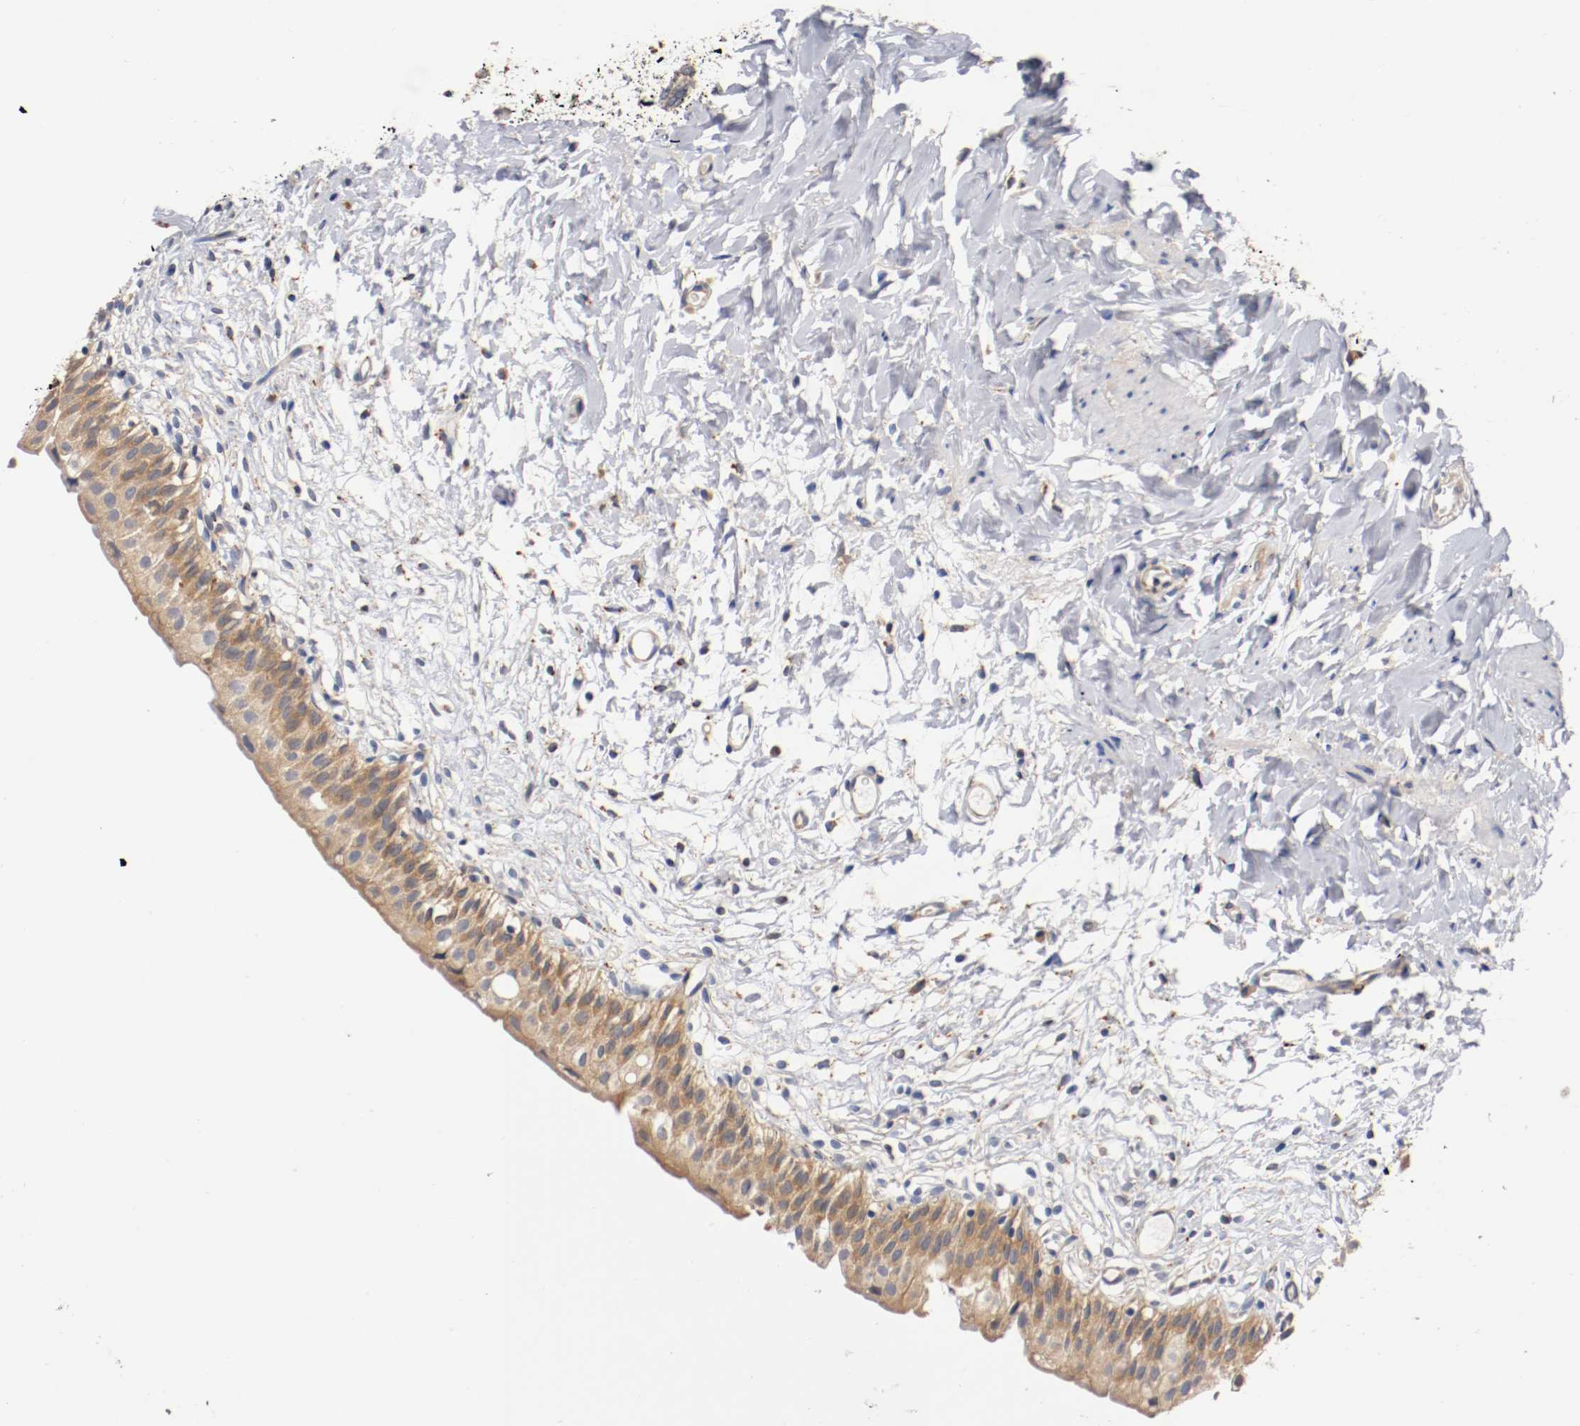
{"staining": {"intensity": "moderate", "quantity": ">75%", "location": "cytoplasmic/membranous"}, "tissue": "urinary bladder", "cell_type": "Urothelial cells", "image_type": "normal", "snomed": [{"axis": "morphology", "description": "Normal tissue, NOS"}, {"axis": "topography", "description": "Urinary bladder"}], "caption": "Immunohistochemistry (IHC) staining of unremarkable urinary bladder, which displays medium levels of moderate cytoplasmic/membranous staining in approximately >75% of urothelial cells indicating moderate cytoplasmic/membranous protein staining. The staining was performed using DAB (3,3'-diaminobenzidine) (brown) for protein detection and nuclei were counterstained in hematoxylin (blue).", "gene": "TNFSF12", "patient": {"sex": "female", "age": 80}}